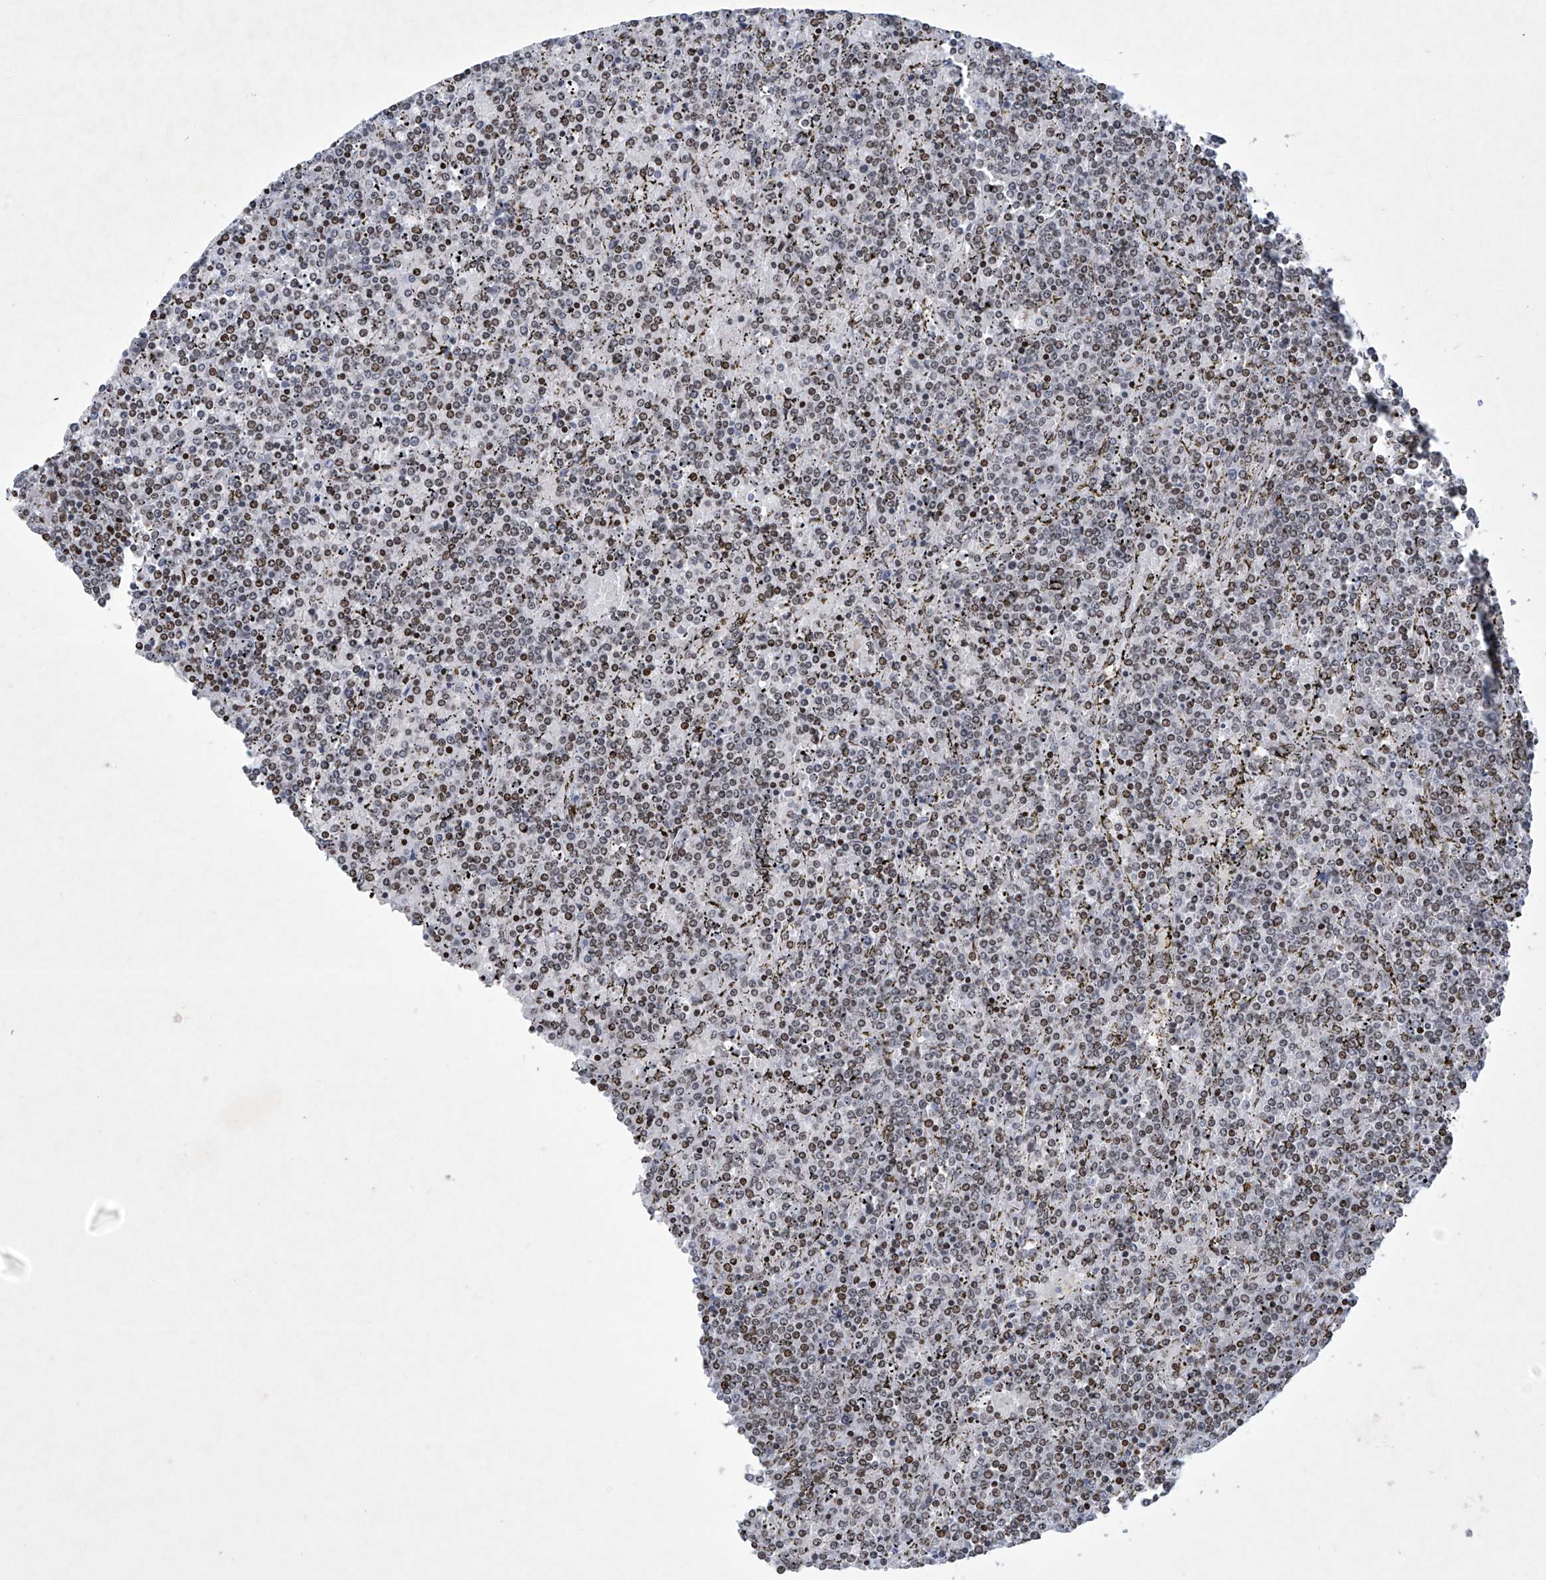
{"staining": {"intensity": "weak", "quantity": ">75%", "location": "nuclear"}, "tissue": "lymphoma", "cell_type": "Tumor cells", "image_type": "cancer", "snomed": [{"axis": "morphology", "description": "Malignant lymphoma, non-Hodgkin's type, Low grade"}, {"axis": "topography", "description": "Spleen"}], "caption": "Immunohistochemistry of human low-grade malignant lymphoma, non-Hodgkin's type shows low levels of weak nuclear expression in approximately >75% of tumor cells. The protein is shown in brown color, while the nuclei are stained blue.", "gene": "RFX7", "patient": {"sex": "female", "age": 19}}